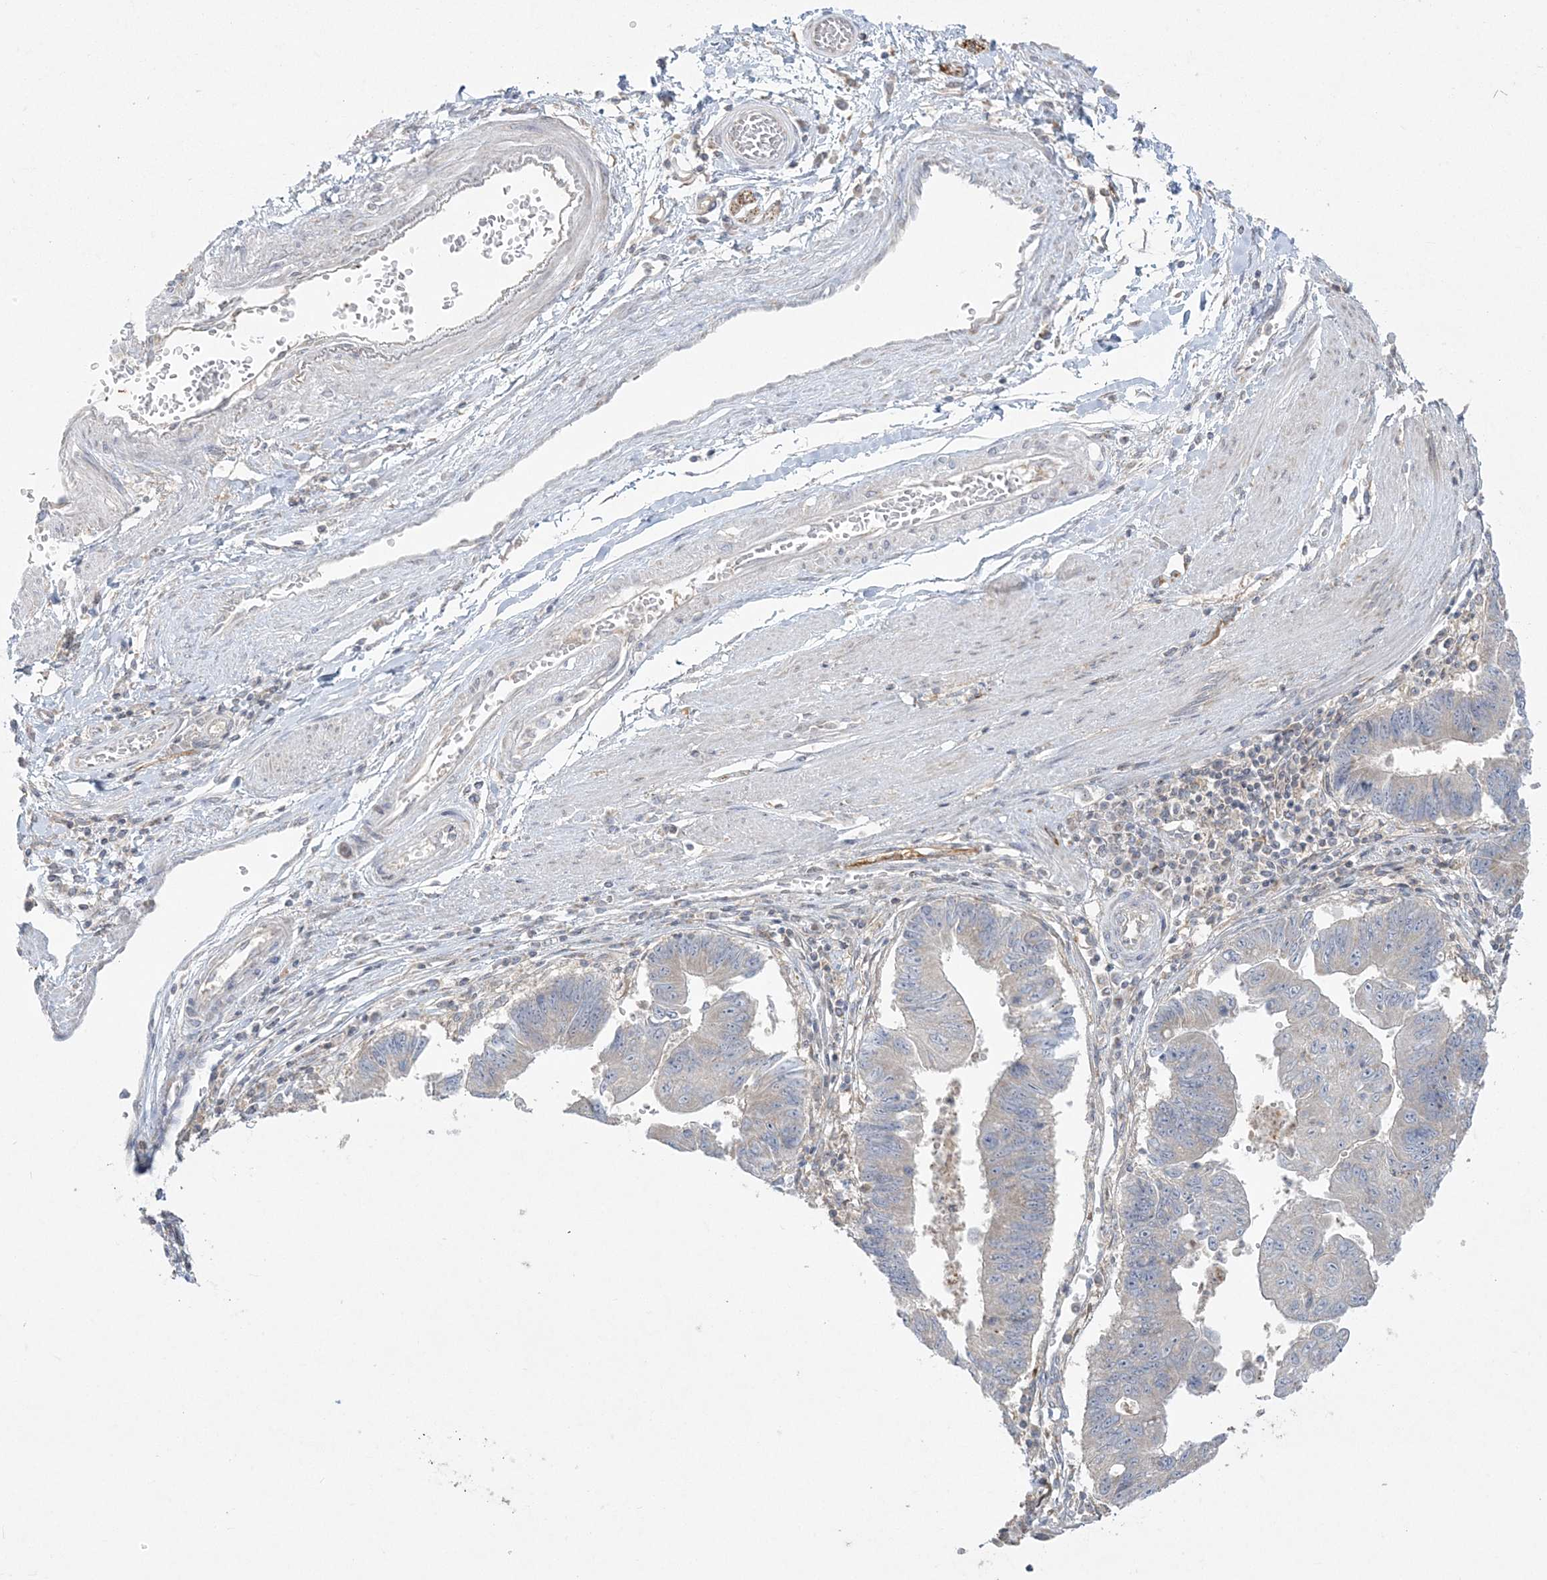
{"staining": {"intensity": "weak", "quantity": "<25%", "location": "cytoplasmic/membranous"}, "tissue": "stomach cancer", "cell_type": "Tumor cells", "image_type": "cancer", "snomed": [{"axis": "morphology", "description": "Adenocarcinoma, NOS"}, {"axis": "topography", "description": "Stomach"}], "caption": "The photomicrograph shows no staining of tumor cells in stomach cancer (adenocarcinoma). (DAB (3,3'-diaminobenzidine) IHC, high magnification).", "gene": "ZC3H6", "patient": {"sex": "male", "age": 59}}